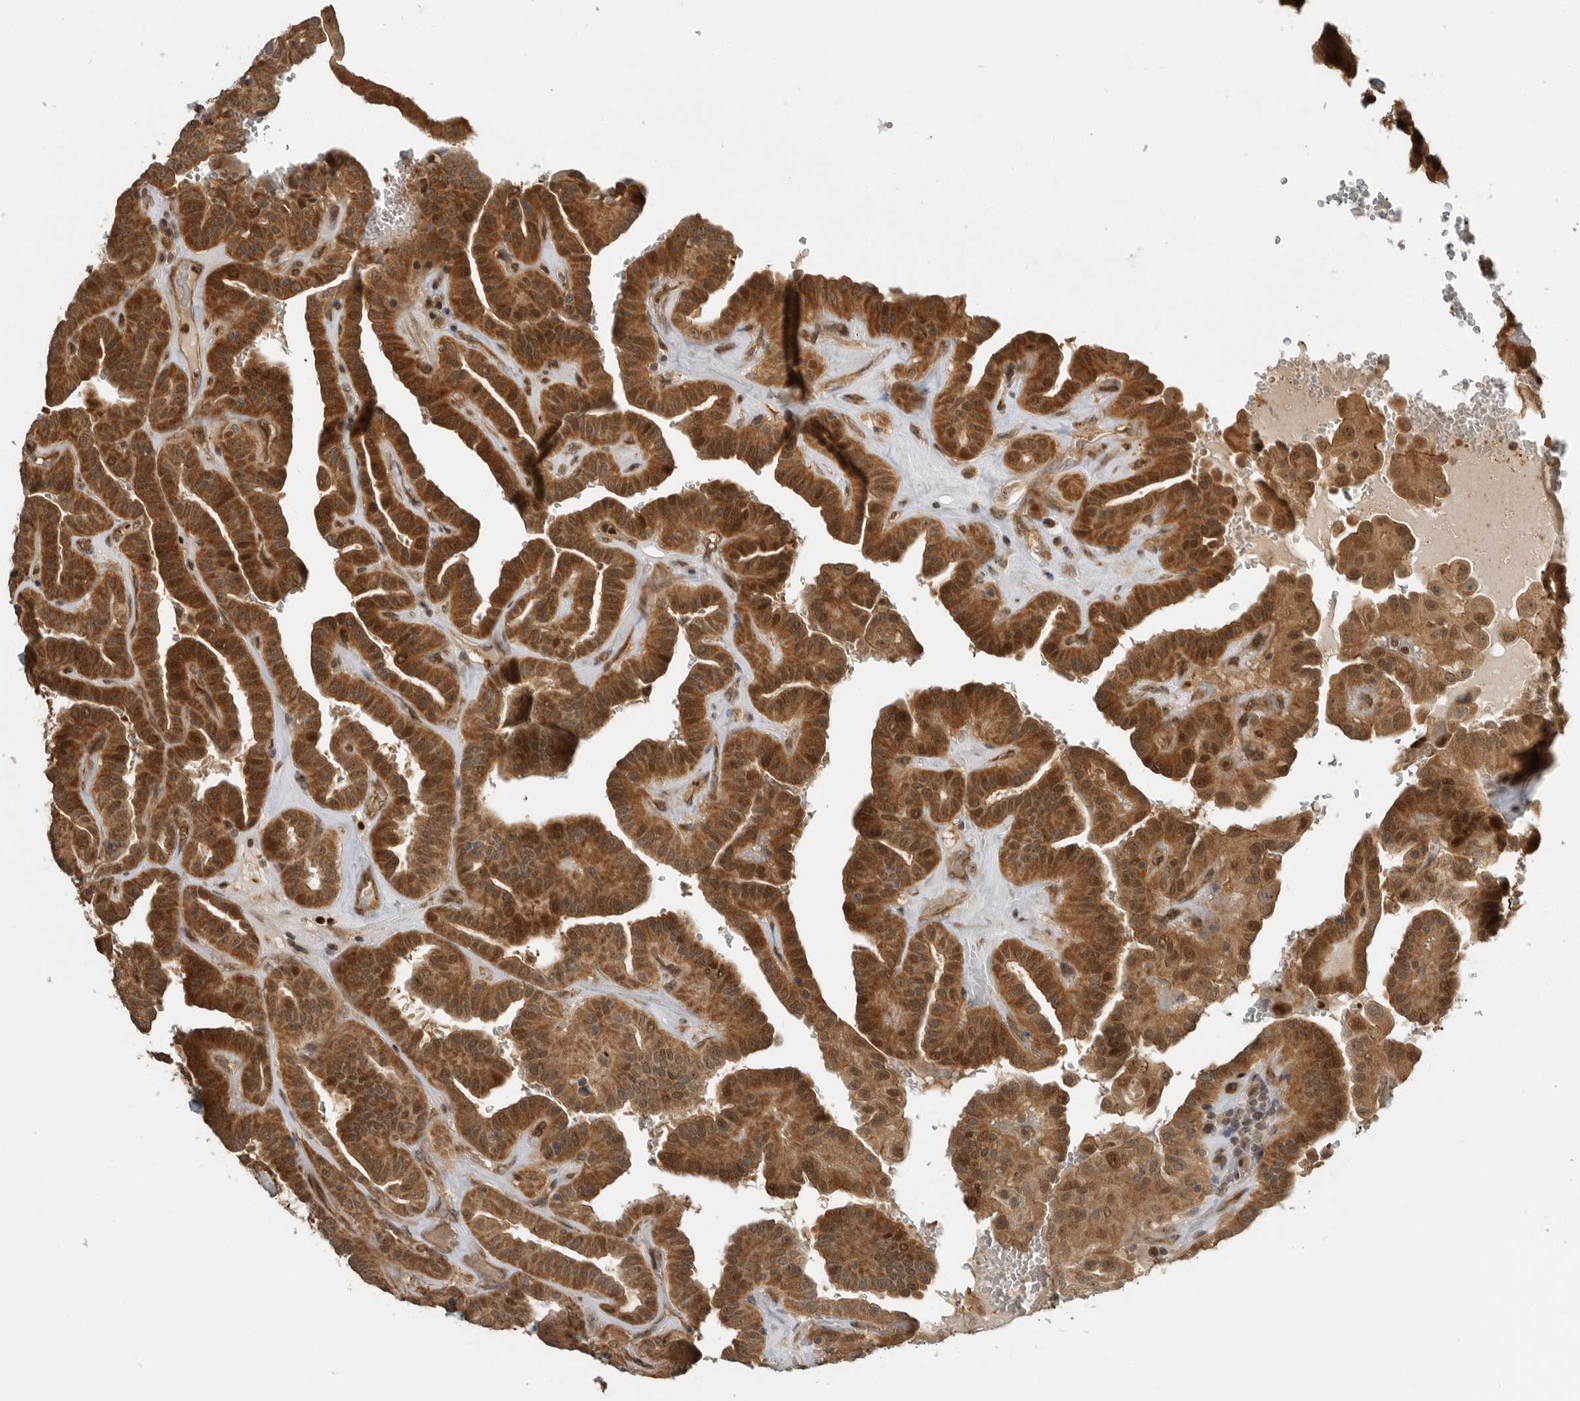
{"staining": {"intensity": "strong", "quantity": ">75%", "location": "cytoplasmic/membranous,nuclear"}, "tissue": "thyroid cancer", "cell_type": "Tumor cells", "image_type": "cancer", "snomed": [{"axis": "morphology", "description": "Papillary adenocarcinoma, NOS"}, {"axis": "topography", "description": "Thyroid gland"}], "caption": "Thyroid papillary adenocarcinoma was stained to show a protein in brown. There is high levels of strong cytoplasmic/membranous and nuclear staining in about >75% of tumor cells.", "gene": "STRAP", "patient": {"sex": "male", "age": 77}}